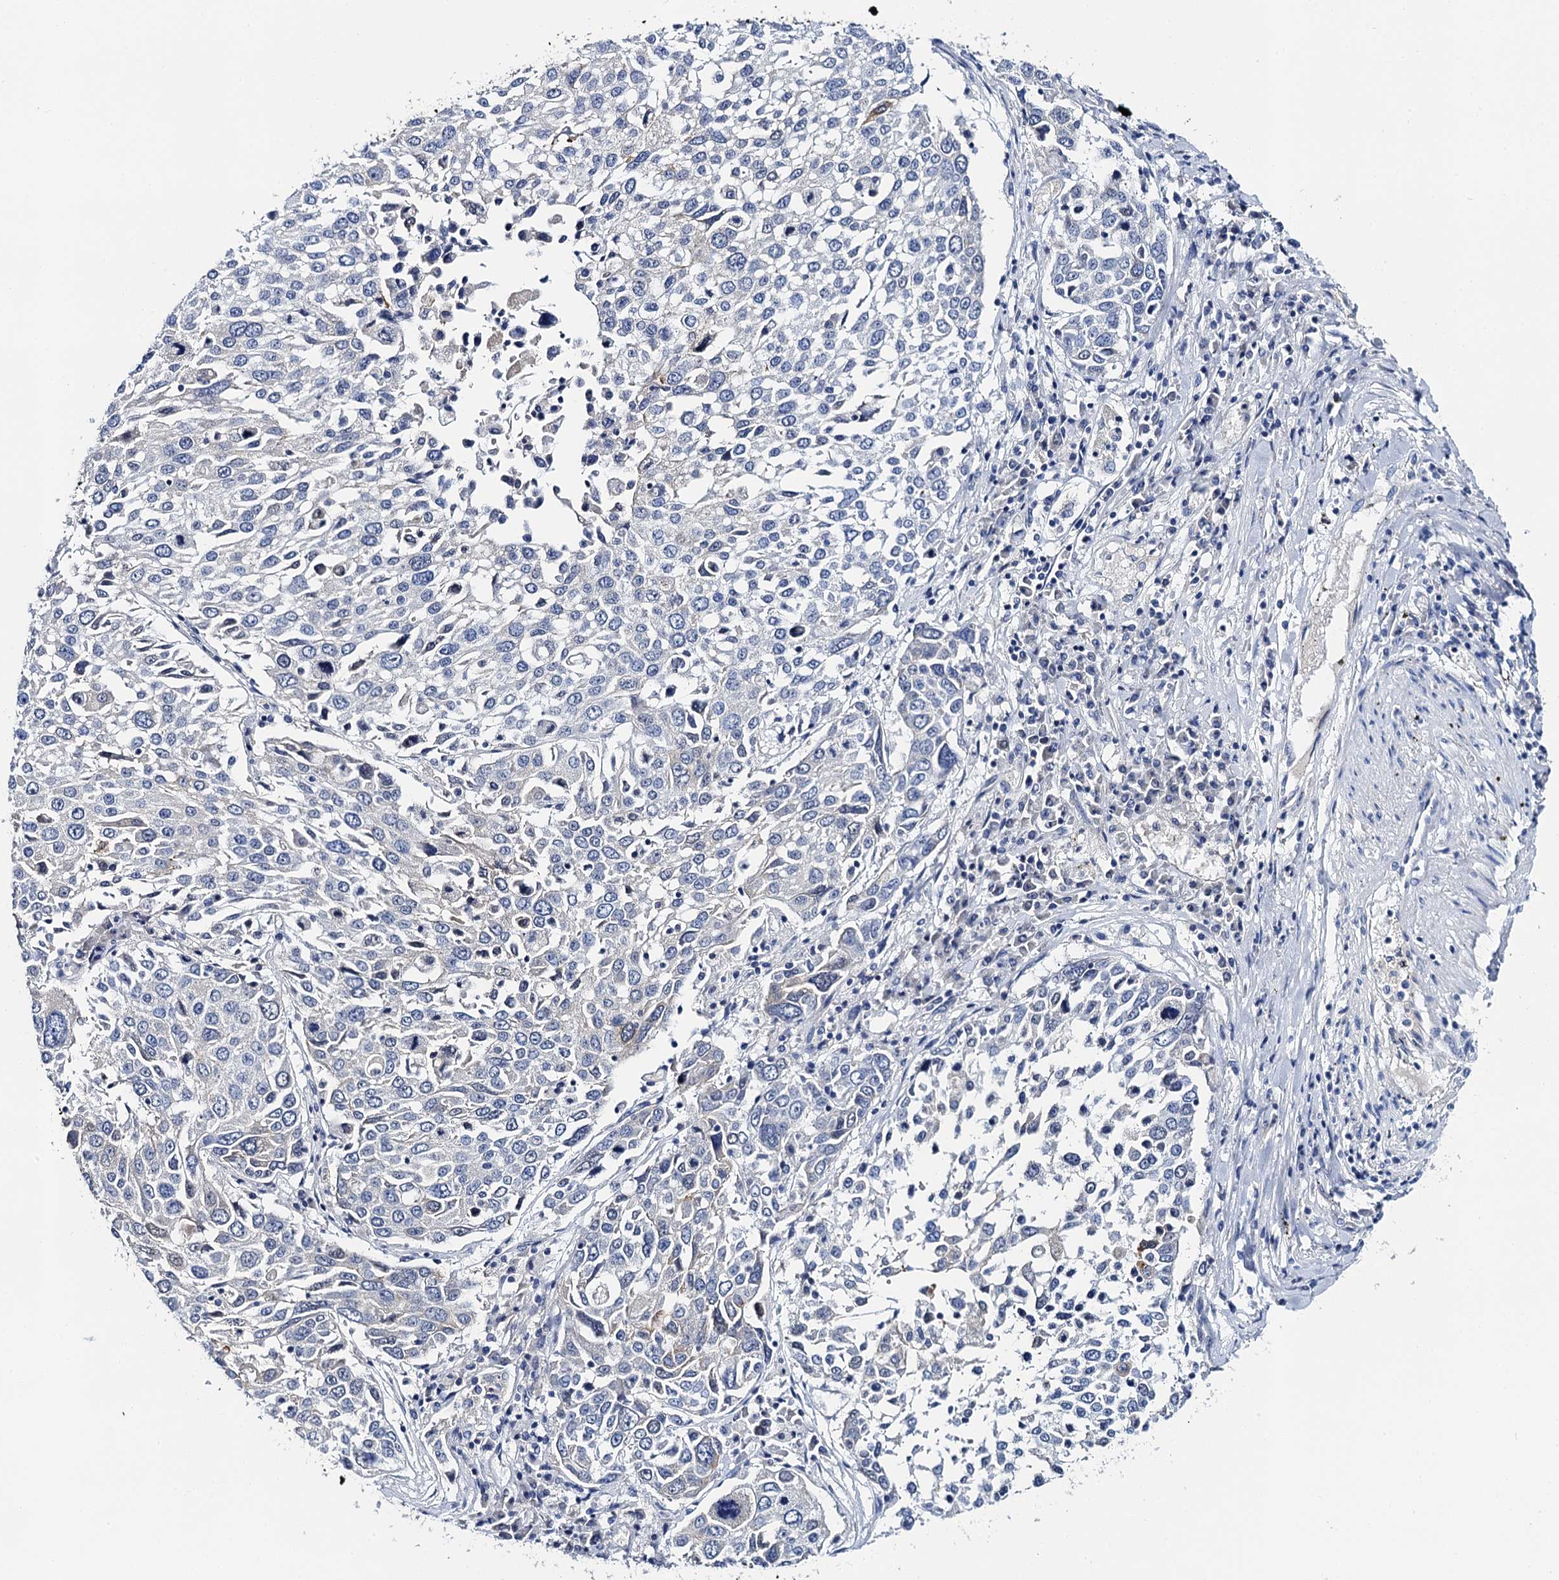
{"staining": {"intensity": "negative", "quantity": "none", "location": "none"}, "tissue": "lung cancer", "cell_type": "Tumor cells", "image_type": "cancer", "snomed": [{"axis": "morphology", "description": "Squamous cell carcinoma, NOS"}, {"axis": "topography", "description": "Lung"}], "caption": "Lung squamous cell carcinoma stained for a protein using immunohistochemistry (IHC) exhibits no expression tumor cells.", "gene": "LYPD3", "patient": {"sex": "male", "age": 65}}